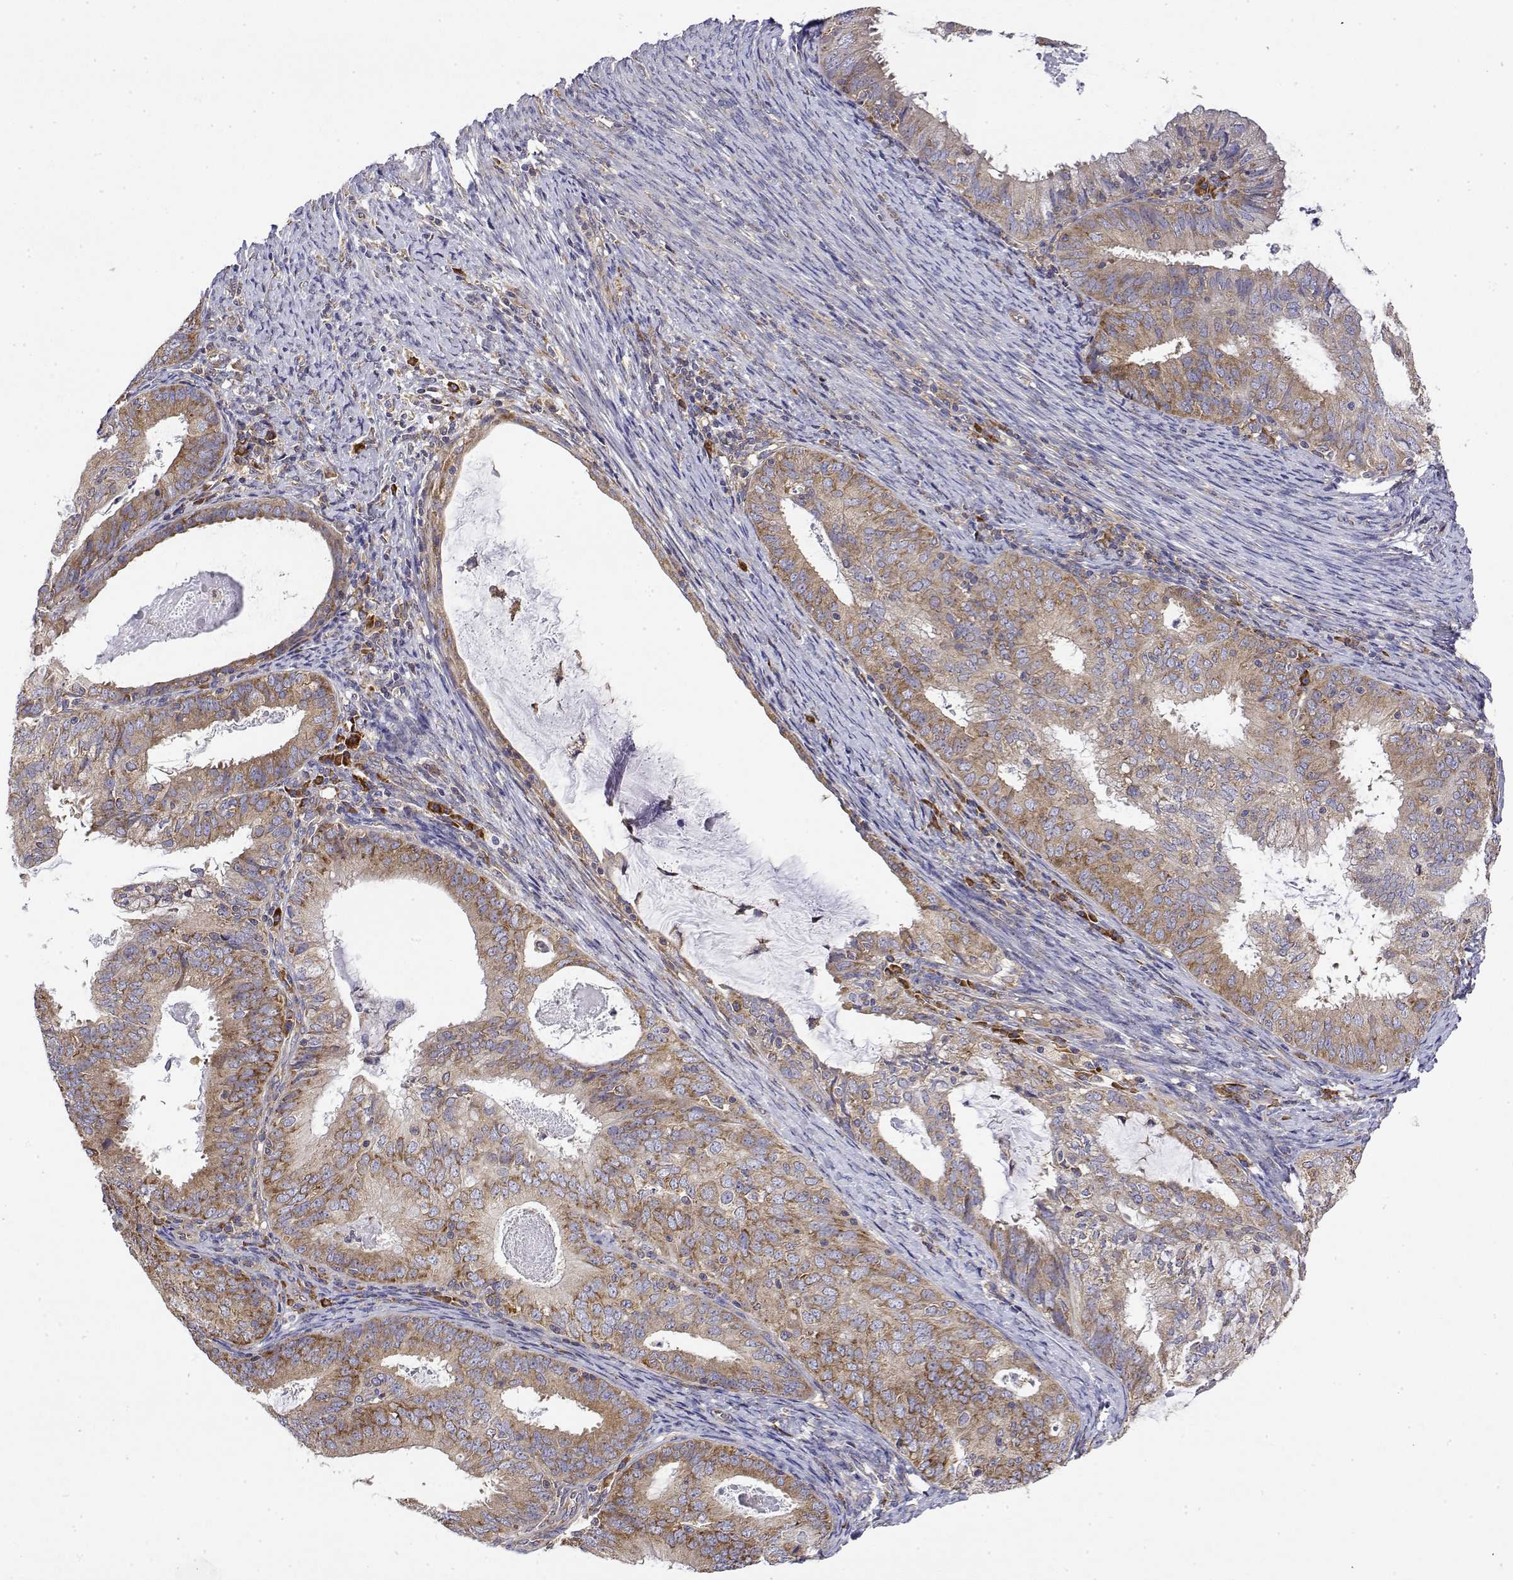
{"staining": {"intensity": "moderate", "quantity": ">75%", "location": "cytoplasmic/membranous"}, "tissue": "endometrial cancer", "cell_type": "Tumor cells", "image_type": "cancer", "snomed": [{"axis": "morphology", "description": "Adenocarcinoma, NOS"}, {"axis": "topography", "description": "Endometrium"}], "caption": "IHC photomicrograph of endometrial cancer (adenocarcinoma) stained for a protein (brown), which exhibits medium levels of moderate cytoplasmic/membranous expression in approximately >75% of tumor cells.", "gene": "EEF1G", "patient": {"sex": "female", "age": 57}}